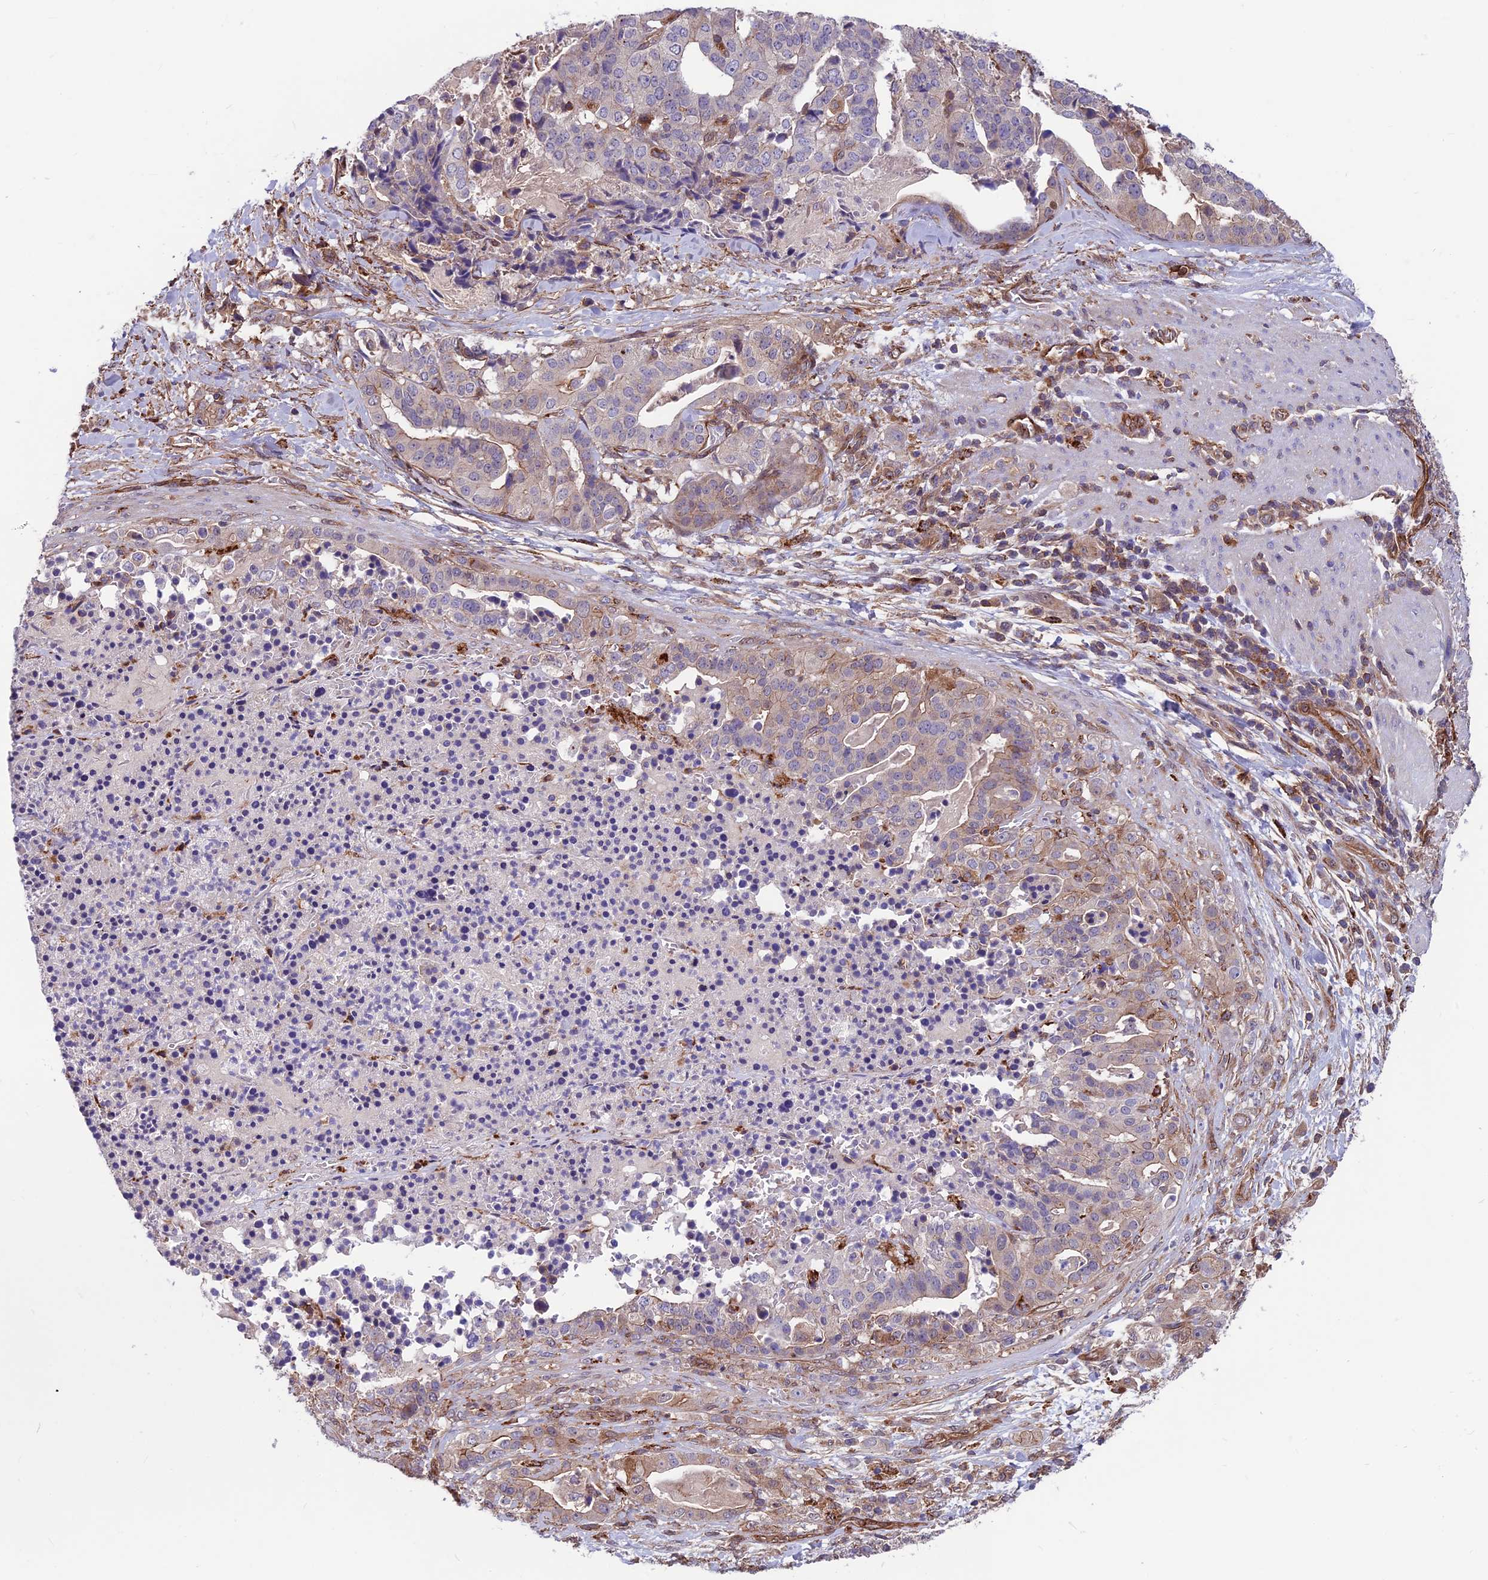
{"staining": {"intensity": "negative", "quantity": "none", "location": "none"}, "tissue": "stomach cancer", "cell_type": "Tumor cells", "image_type": "cancer", "snomed": [{"axis": "morphology", "description": "Adenocarcinoma, NOS"}, {"axis": "topography", "description": "Stomach"}], "caption": "Immunohistochemical staining of stomach adenocarcinoma exhibits no significant positivity in tumor cells.", "gene": "RTN4RL1", "patient": {"sex": "male", "age": 48}}